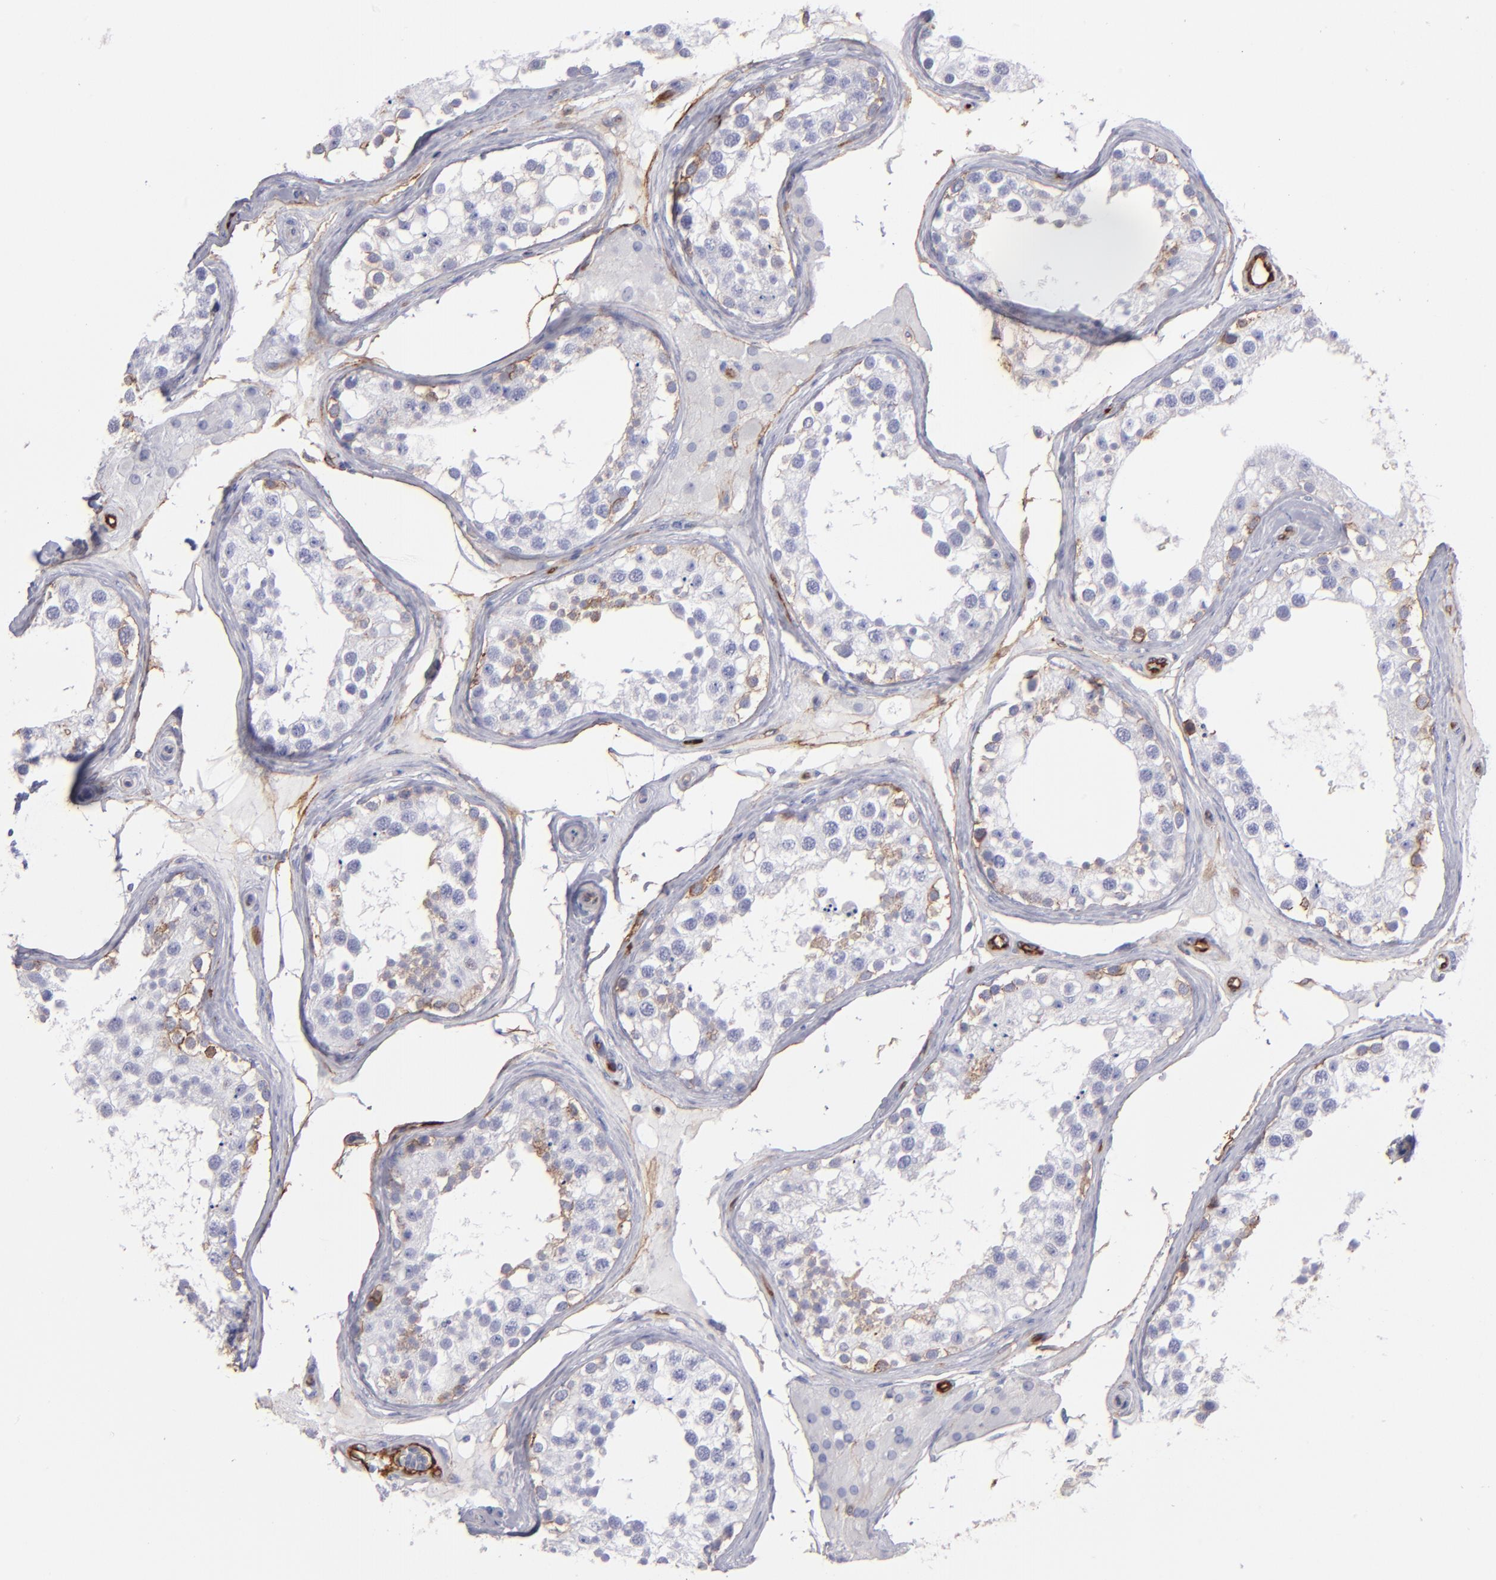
{"staining": {"intensity": "negative", "quantity": "none", "location": "none"}, "tissue": "testis", "cell_type": "Cells in seminiferous ducts", "image_type": "normal", "snomed": [{"axis": "morphology", "description": "Normal tissue, NOS"}, {"axis": "topography", "description": "Testis"}], "caption": "An IHC image of unremarkable testis is shown. There is no staining in cells in seminiferous ducts of testis.", "gene": "AHNAK2", "patient": {"sex": "male", "age": 68}}